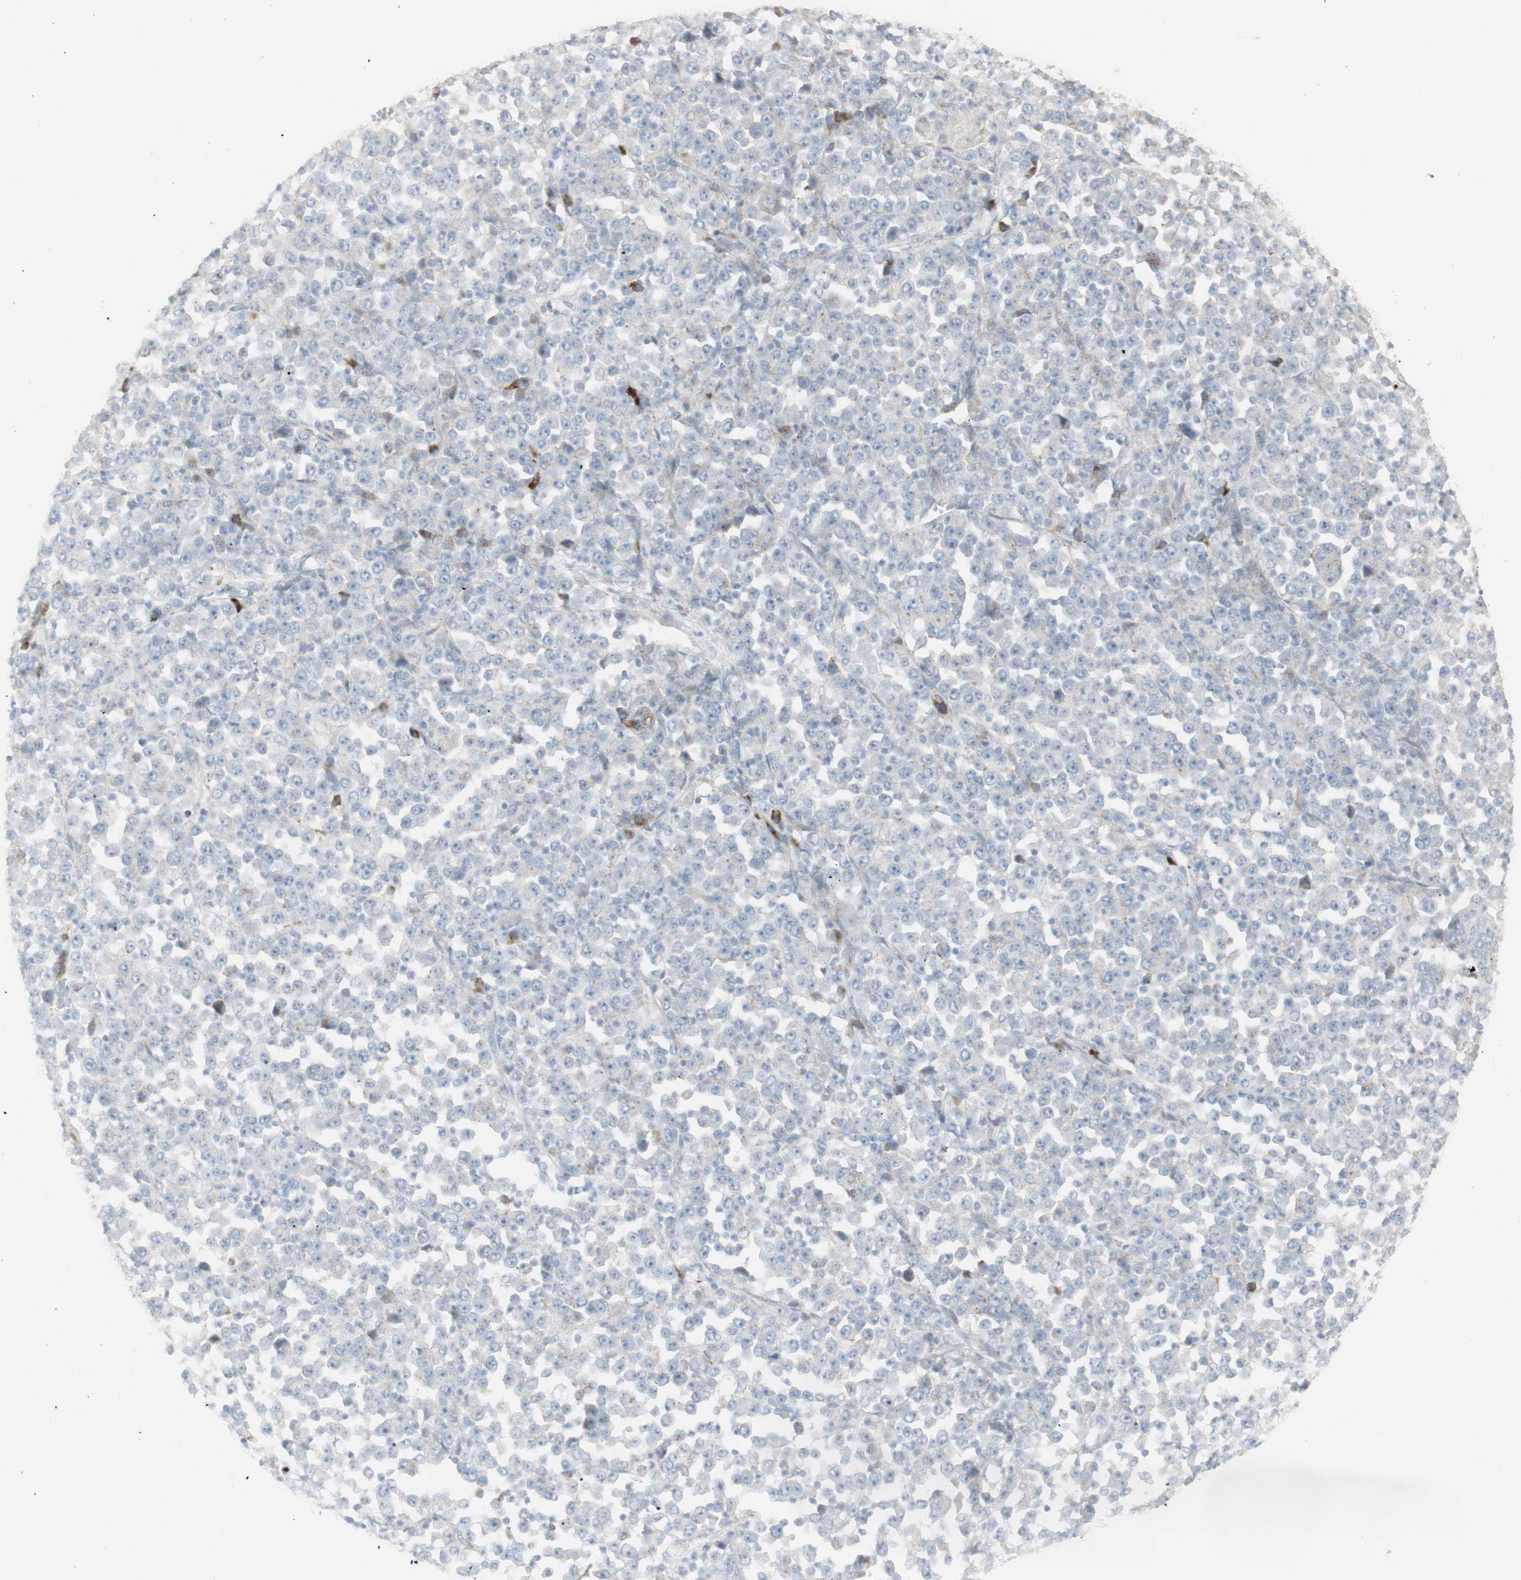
{"staining": {"intensity": "negative", "quantity": "none", "location": "none"}, "tissue": "stomach cancer", "cell_type": "Tumor cells", "image_type": "cancer", "snomed": [{"axis": "morphology", "description": "Normal tissue, NOS"}, {"axis": "morphology", "description": "Adenocarcinoma, NOS"}, {"axis": "topography", "description": "Stomach, upper"}, {"axis": "topography", "description": "Stomach"}], "caption": "Immunohistochemistry (IHC) of human stomach cancer displays no staining in tumor cells.", "gene": "NDST4", "patient": {"sex": "male", "age": 59}}